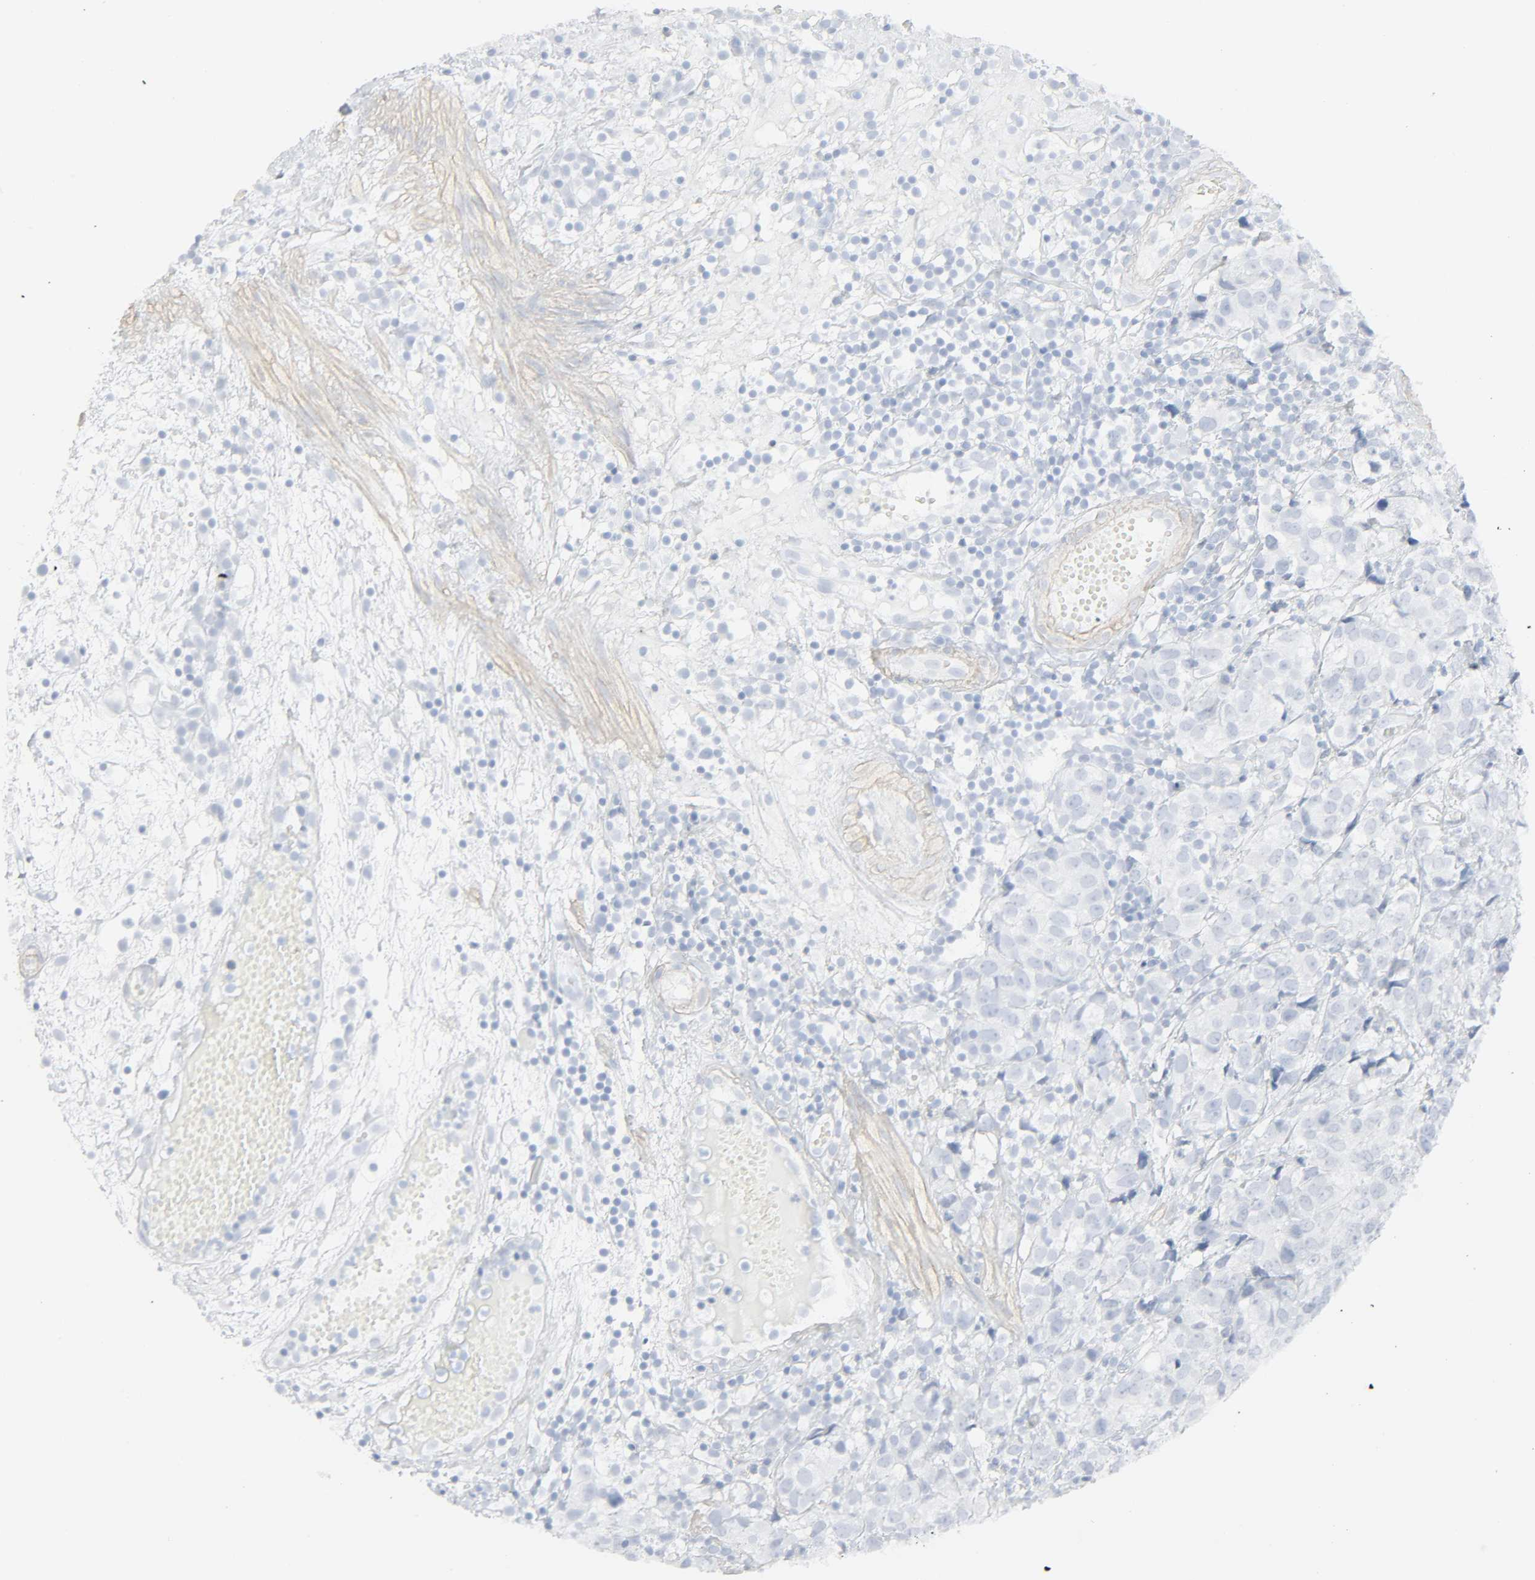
{"staining": {"intensity": "negative", "quantity": "none", "location": "none"}, "tissue": "urothelial cancer", "cell_type": "Tumor cells", "image_type": "cancer", "snomed": [{"axis": "morphology", "description": "Urothelial carcinoma, High grade"}, {"axis": "topography", "description": "Urinary bladder"}], "caption": "The image demonstrates no staining of tumor cells in urothelial cancer.", "gene": "ZBTB16", "patient": {"sex": "female", "age": 75}}